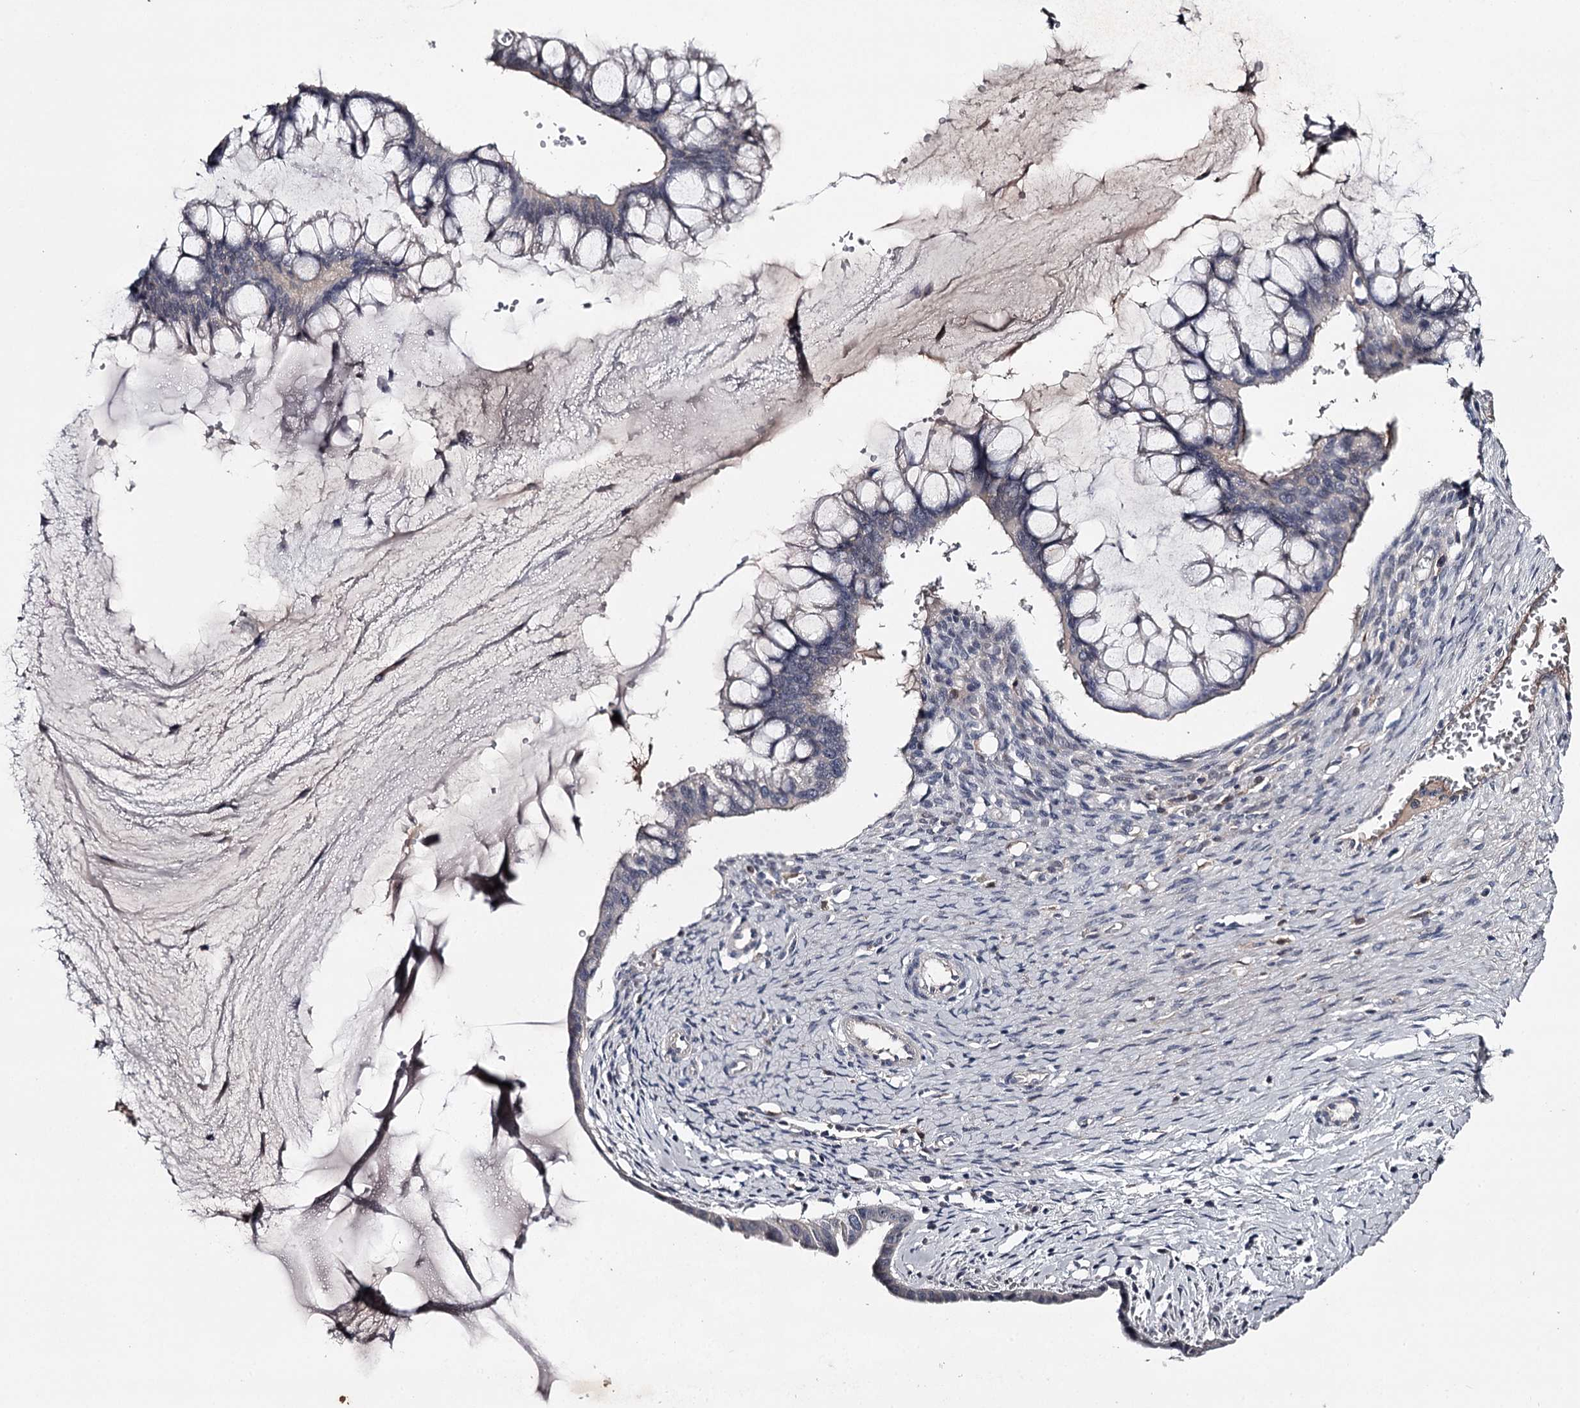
{"staining": {"intensity": "negative", "quantity": "none", "location": "none"}, "tissue": "ovarian cancer", "cell_type": "Tumor cells", "image_type": "cancer", "snomed": [{"axis": "morphology", "description": "Cystadenocarcinoma, mucinous, NOS"}, {"axis": "topography", "description": "Ovary"}], "caption": "The photomicrograph demonstrates no staining of tumor cells in ovarian mucinous cystadenocarcinoma.", "gene": "FDXACB1", "patient": {"sex": "female", "age": 73}}